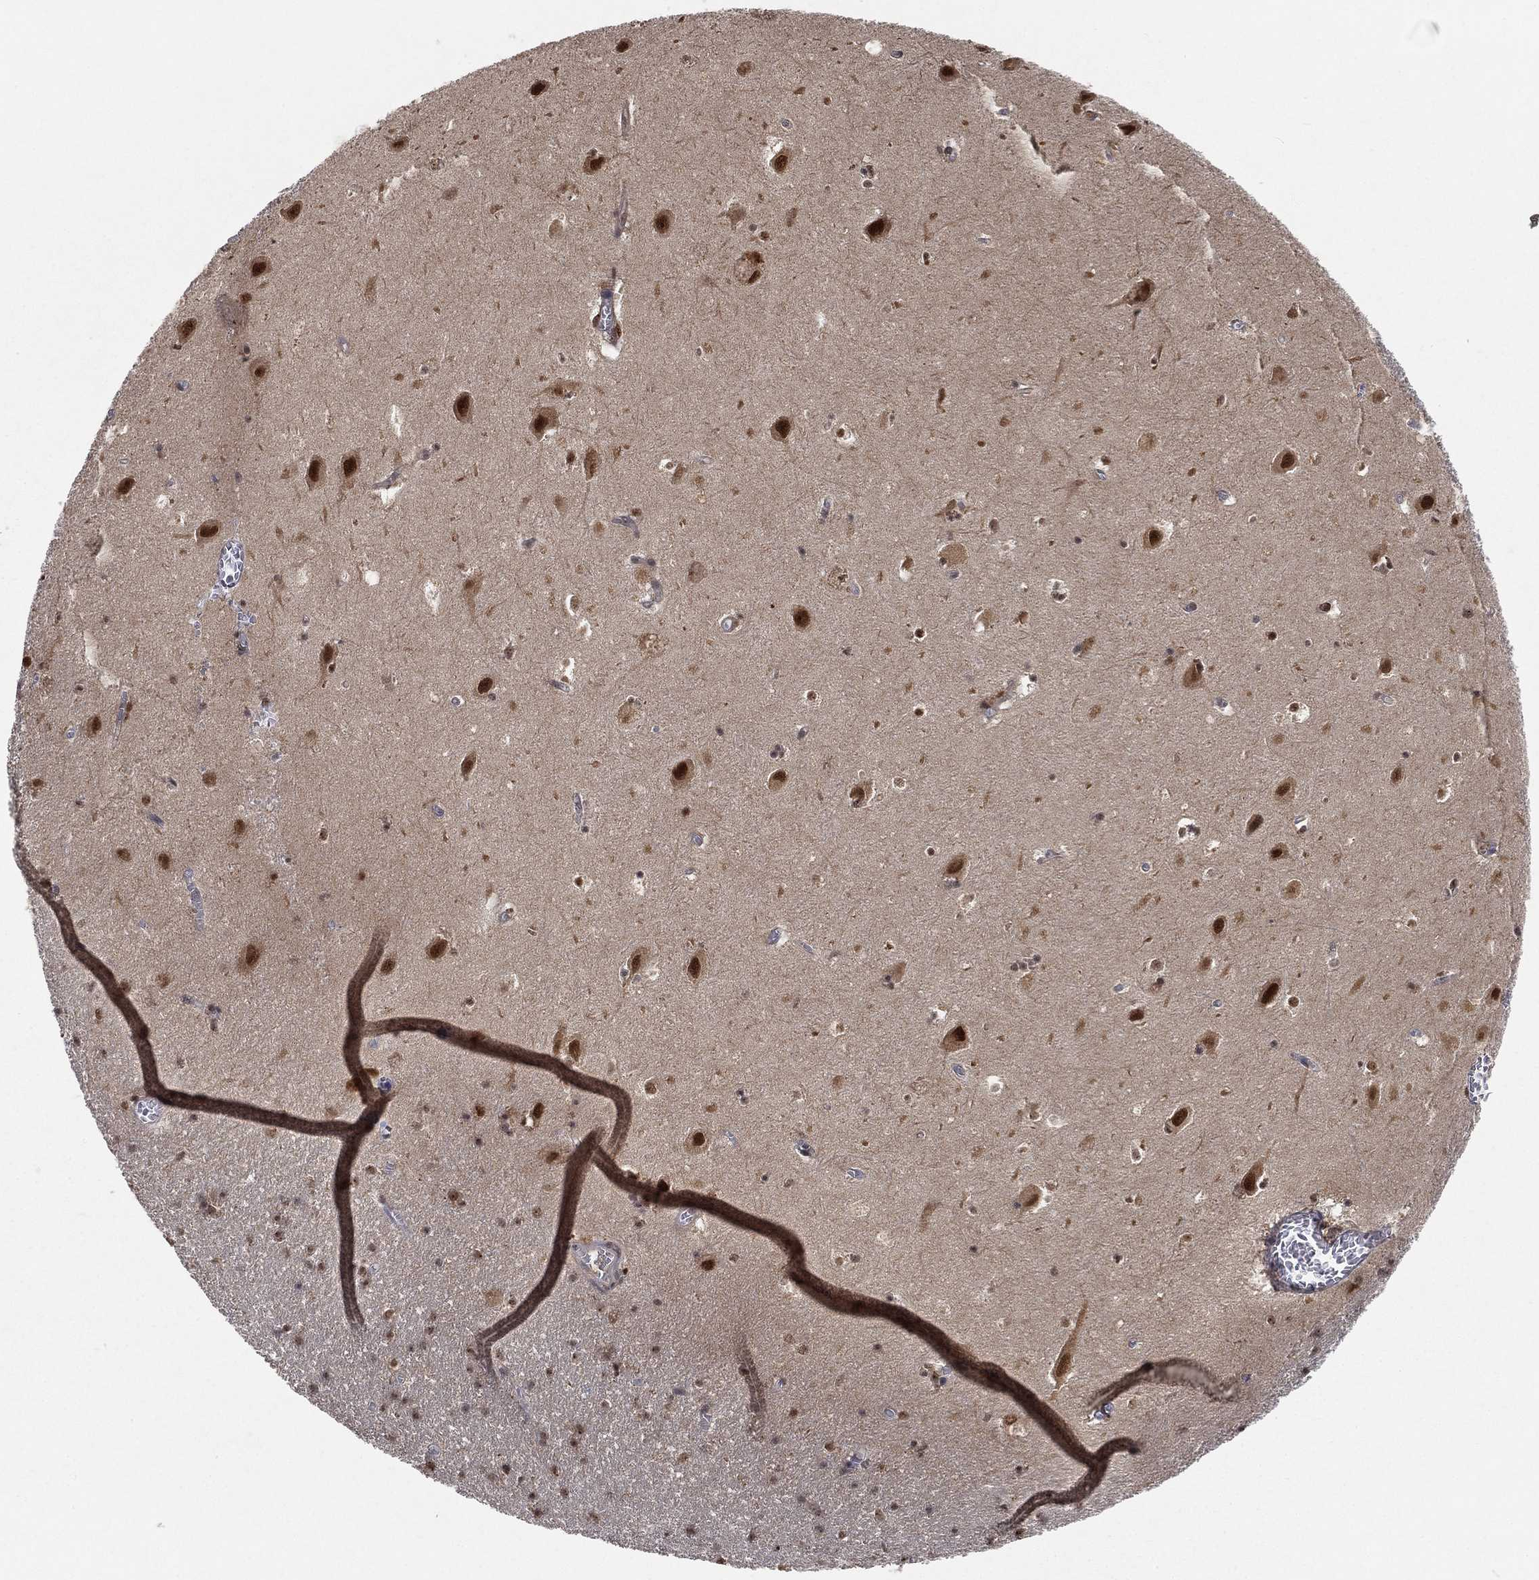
{"staining": {"intensity": "strong", "quantity": "<25%", "location": "nuclear"}, "tissue": "hippocampus", "cell_type": "Glial cells", "image_type": "normal", "snomed": [{"axis": "morphology", "description": "Normal tissue, NOS"}, {"axis": "topography", "description": "Hippocampus"}], "caption": "Hippocampus stained for a protein (brown) exhibits strong nuclear positive staining in about <25% of glial cells.", "gene": "WDR26", "patient": {"sex": "female", "age": 64}}